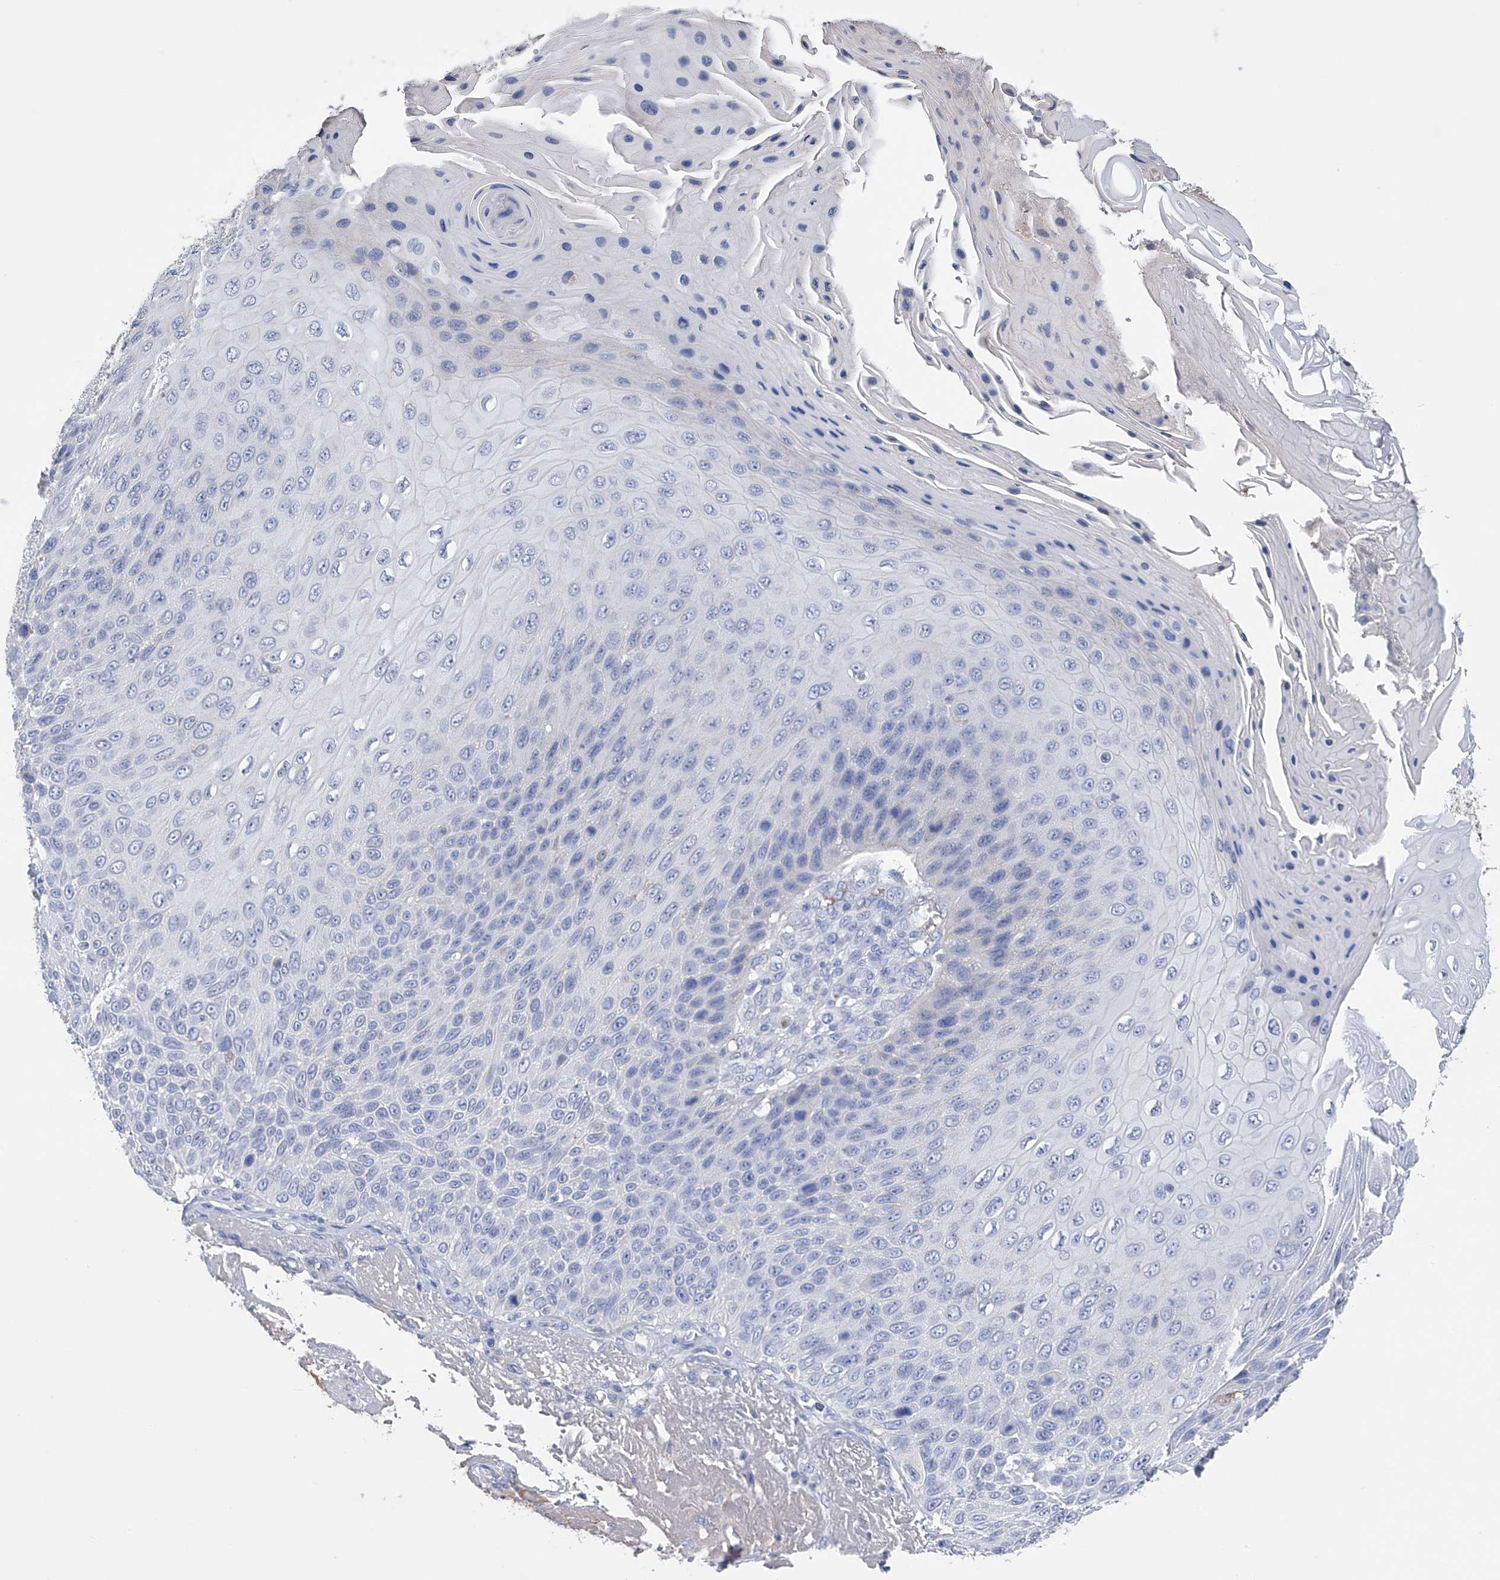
{"staining": {"intensity": "negative", "quantity": "none", "location": "none"}, "tissue": "skin cancer", "cell_type": "Tumor cells", "image_type": "cancer", "snomed": [{"axis": "morphology", "description": "Squamous cell carcinoma, NOS"}, {"axis": "topography", "description": "Skin"}], "caption": "A high-resolution micrograph shows IHC staining of squamous cell carcinoma (skin), which demonstrates no significant expression in tumor cells.", "gene": "ADRA1A", "patient": {"sex": "female", "age": 88}}